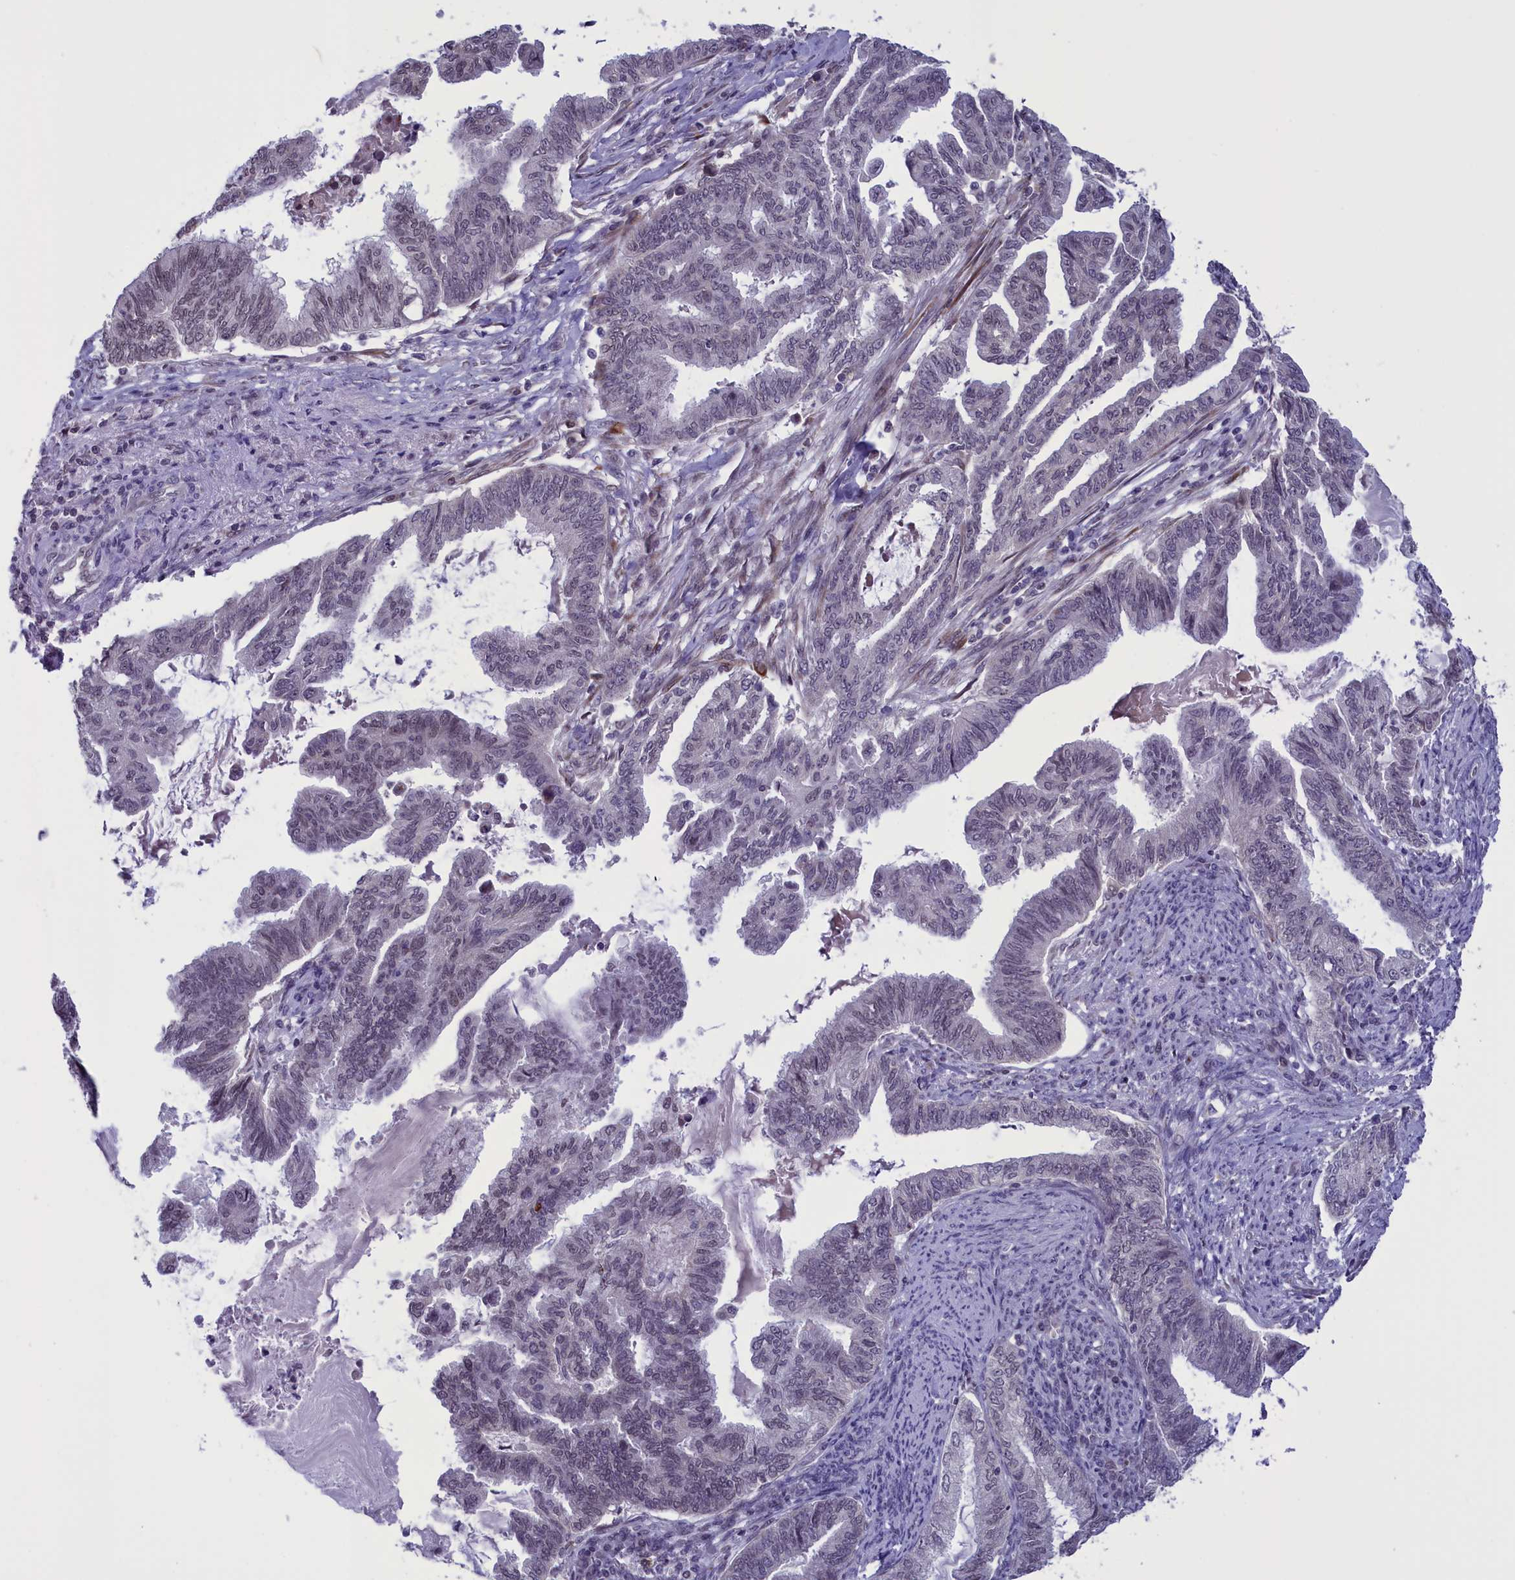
{"staining": {"intensity": "weak", "quantity": "<25%", "location": "nuclear"}, "tissue": "endometrial cancer", "cell_type": "Tumor cells", "image_type": "cancer", "snomed": [{"axis": "morphology", "description": "Adenocarcinoma, NOS"}, {"axis": "topography", "description": "Endometrium"}], "caption": "Protein analysis of endometrial cancer (adenocarcinoma) shows no significant staining in tumor cells.", "gene": "PARS2", "patient": {"sex": "female", "age": 86}}